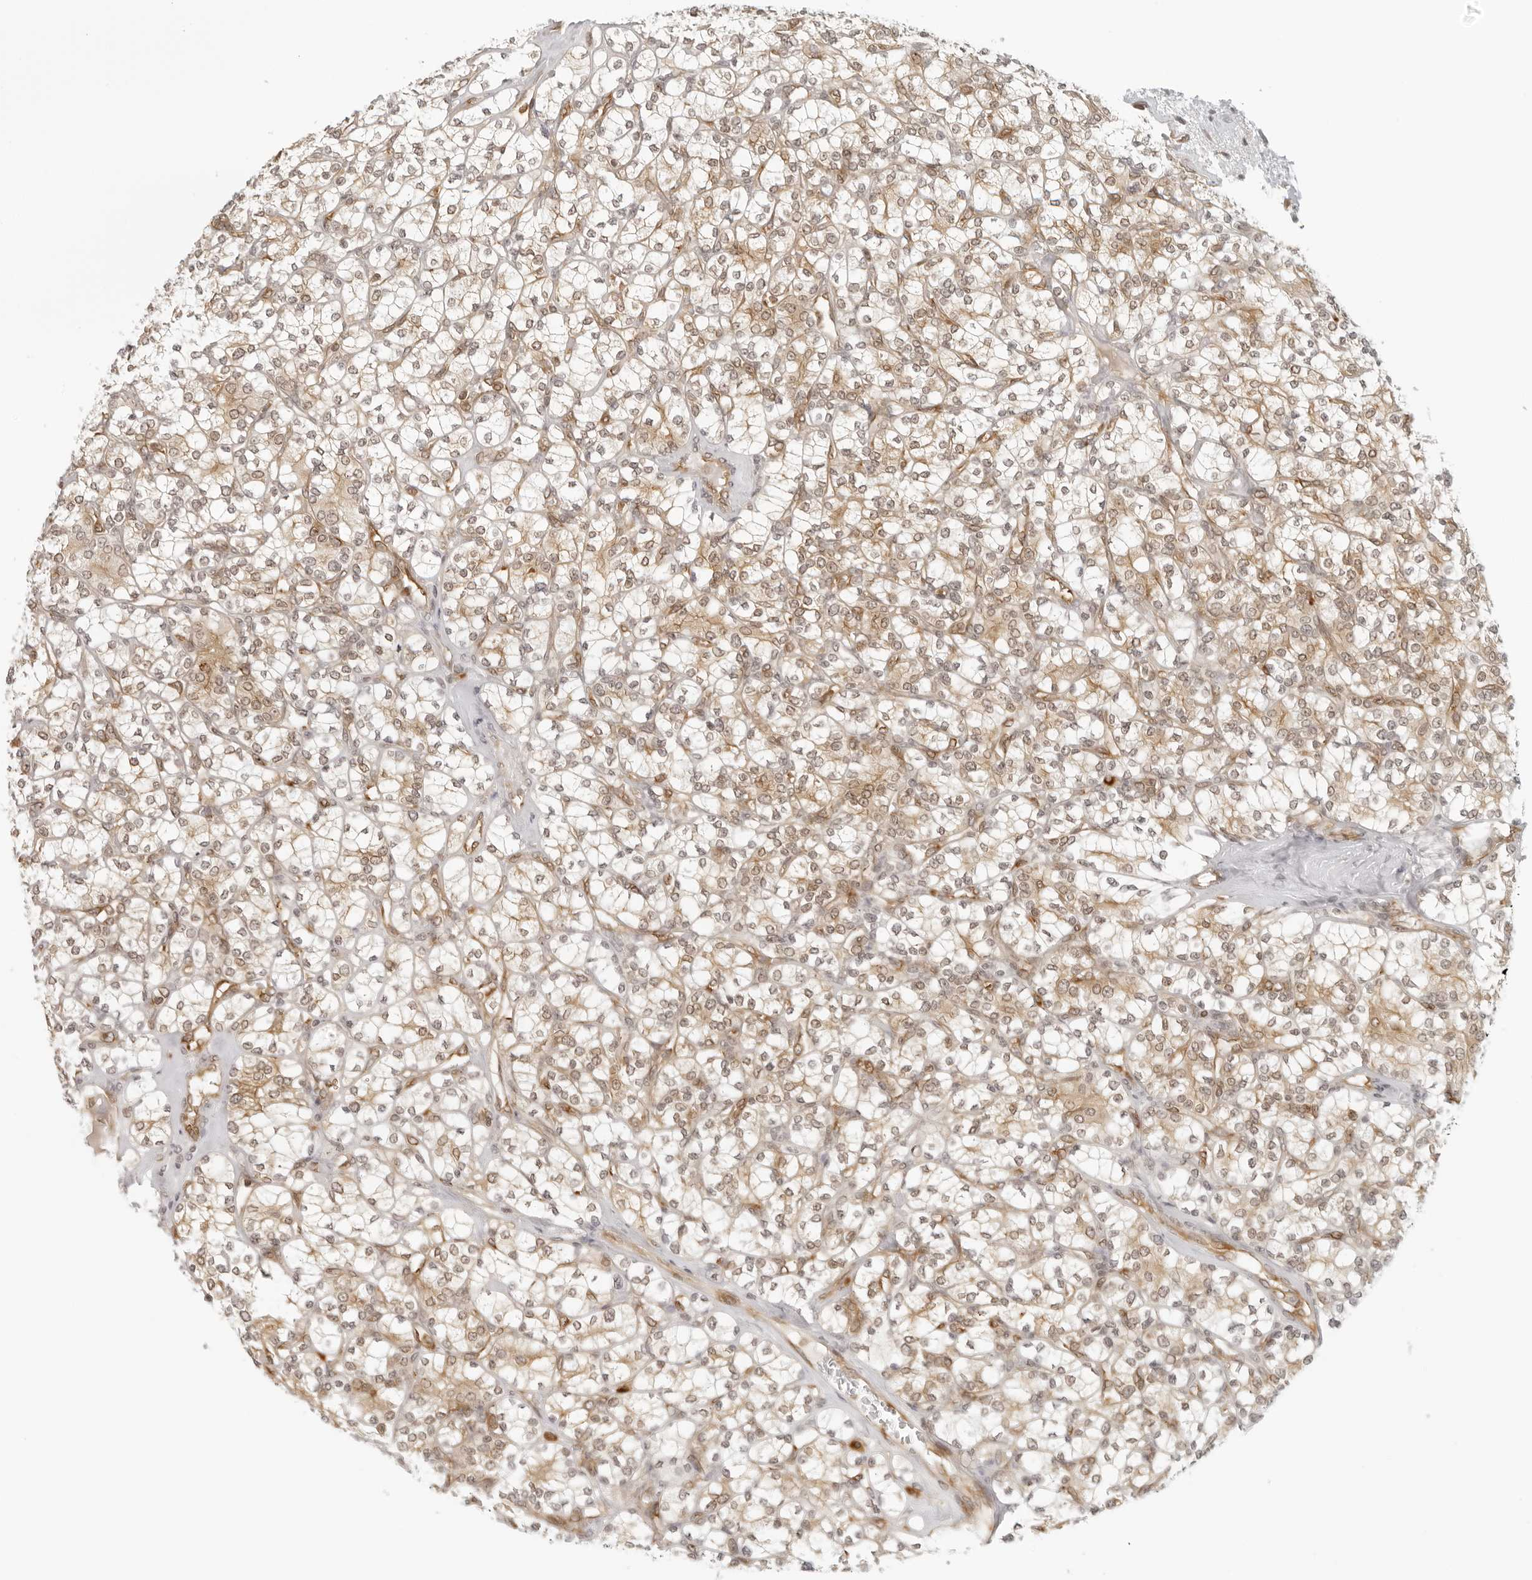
{"staining": {"intensity": "moderate", "quantity": ">75%", "location": "cytoplasmic/membranous,nuclear"}, "tissue": "renal cancer", "cell_type": "Tumor cells", "image_type": "cancer", "snomed": [{"axis": "morphology", "description": "Adenocarcinoma, NOS"}, {"axis": "topography", "description": "Kidney"}], "caption": "Brown immunohistochemical staining in renal cancer exhibits moderate cytoplasmic/membranous and nuclear expression in about >75% of tumor cells.", "gene": "EIF4G1", "patient": {"sex": "male", "age": 77}}